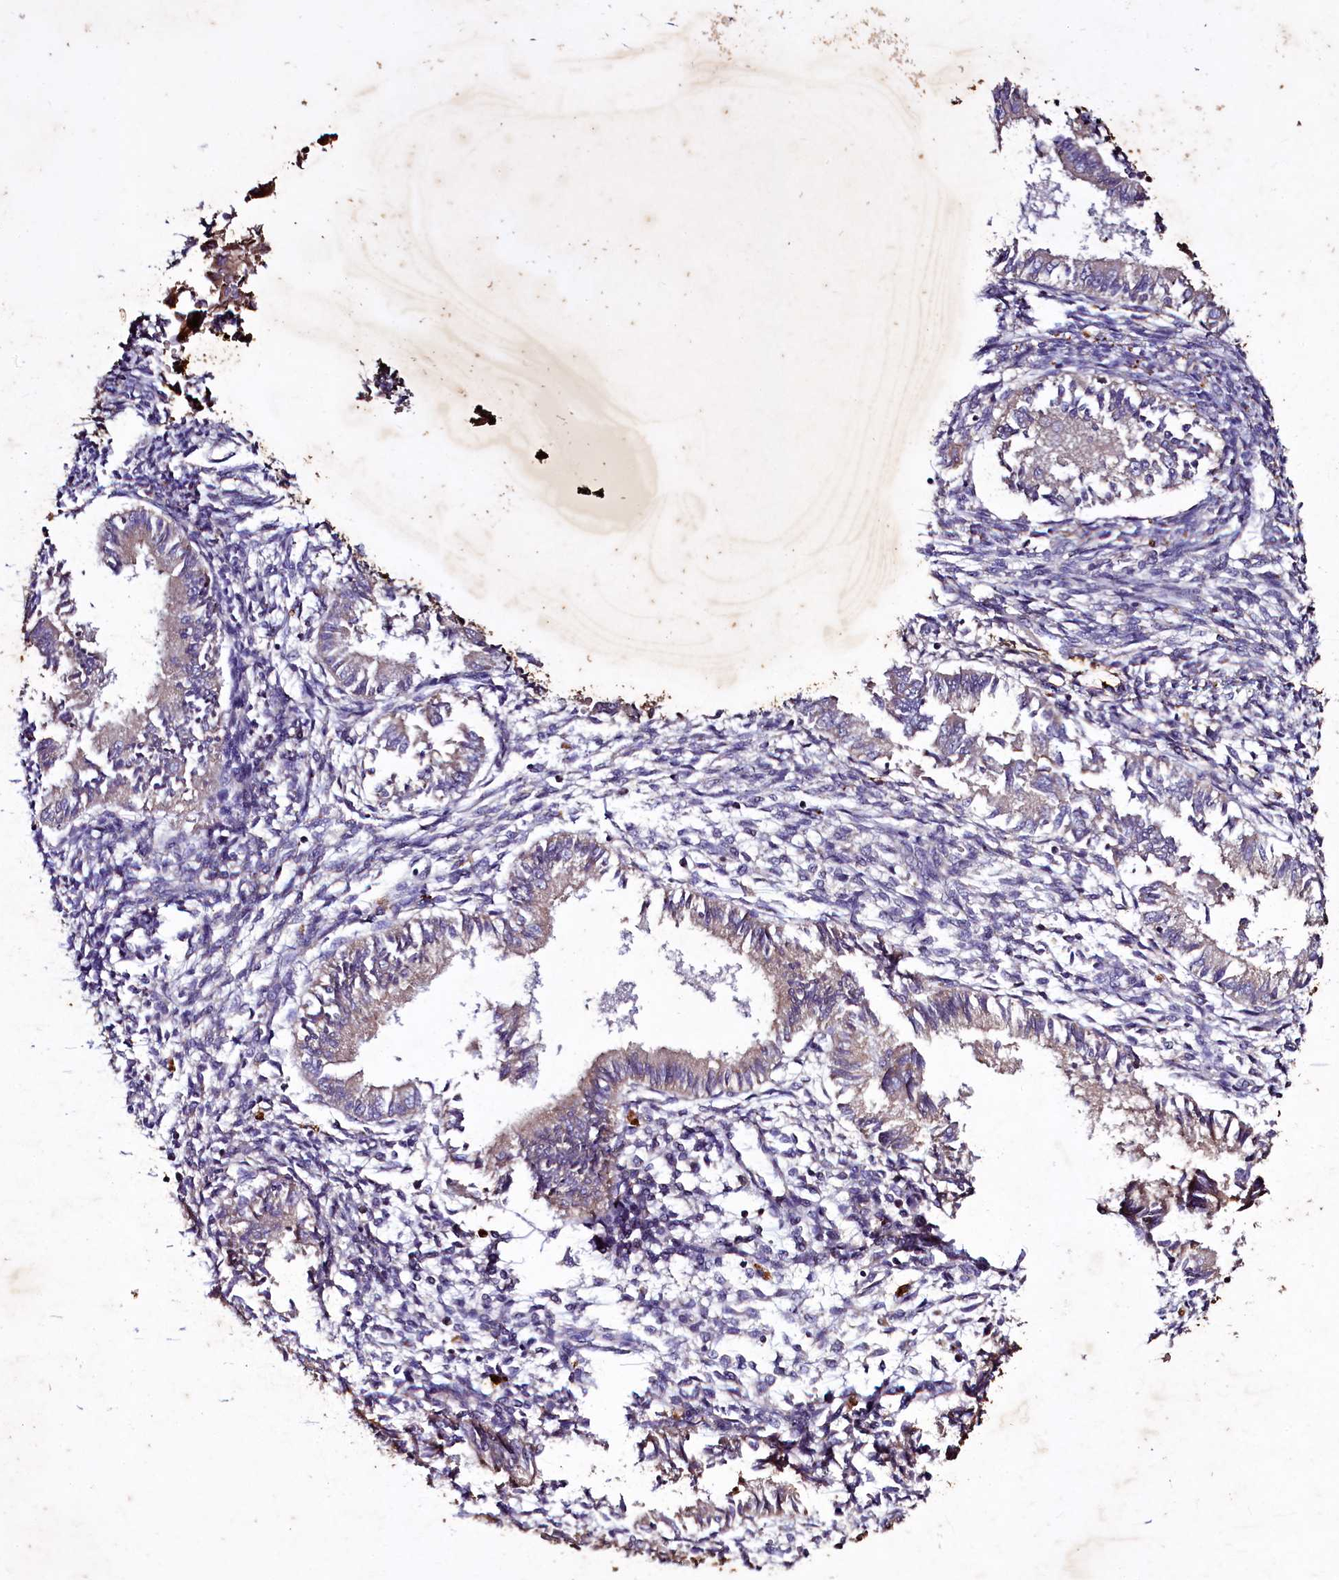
{"staining": {"intensity": "weak", "quantity": "<25%", "location": "cytoplasmic/membranous"}, "tissue": "endometrium", "cell_type": "Cells in endometrial stroma", "image_type": "normal", "snomed": [{"axis": "morphology", "description": "Normal tissue, NOS"}, {"axis": "topography", "description": "Uterus"}, {"axis": "topography", "description": "Endometrium"}], "caption": "Immunohistochemistry (IHC) of normal endometrium exhibits no positivity in cells in endometrial stroma. The staining was performed using DAB (3,3'-diaminobenzidine) to visualize the protein expression in brown, while the nuclei were stained in blue with hematoxylin (Magnification: 20x).", "gene": "SELENOT", "patient": {"sex": "female", "age": 48}}